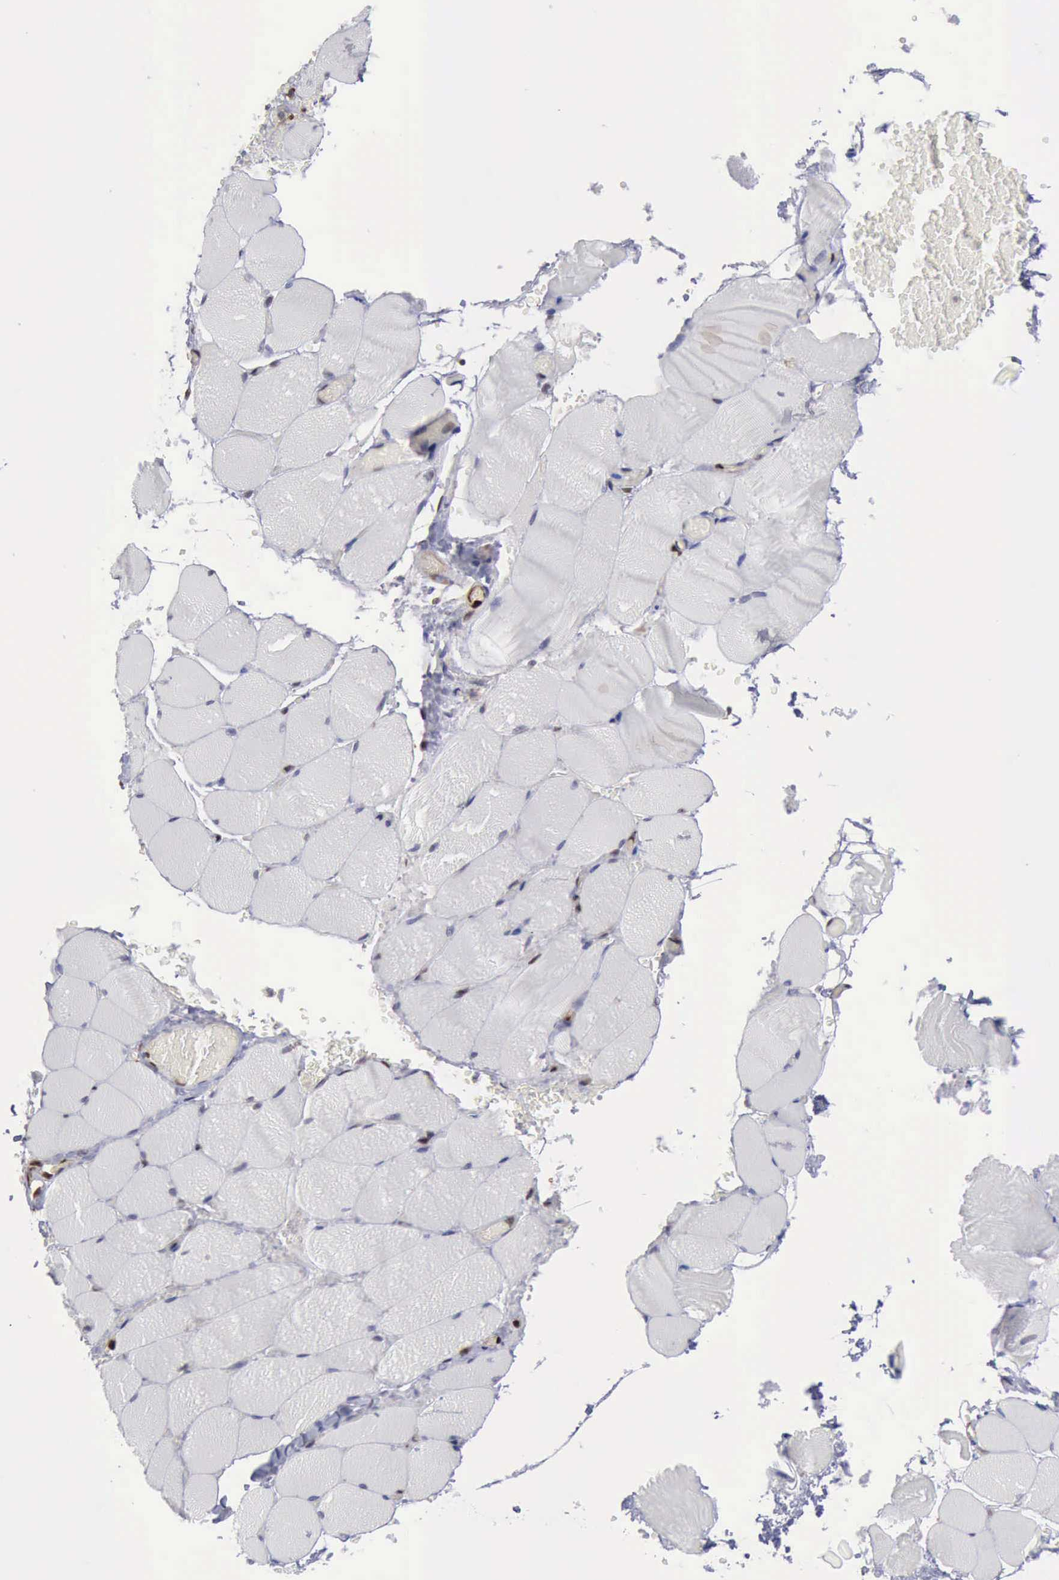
{"staining": {"intensity": "moderate", "quantity": "25%-75%", "location": "nuclear"}, "tissue": "skeletal muscle", "cell_type": "Myocytes", "image_type": "normal", "snomed": [{"axis": "morphology", "description": "Normal tissue, NOS"}, {"axis": "topography", "description": "Skeletal muscle"}], "caption": "Protein expression analysis of benign skeletal muscle shows moderate nuclear positivity in about 25%-75% of myocytes.", "gene": "PDCD4", "patient": {"sex": "male", "age": 74}}